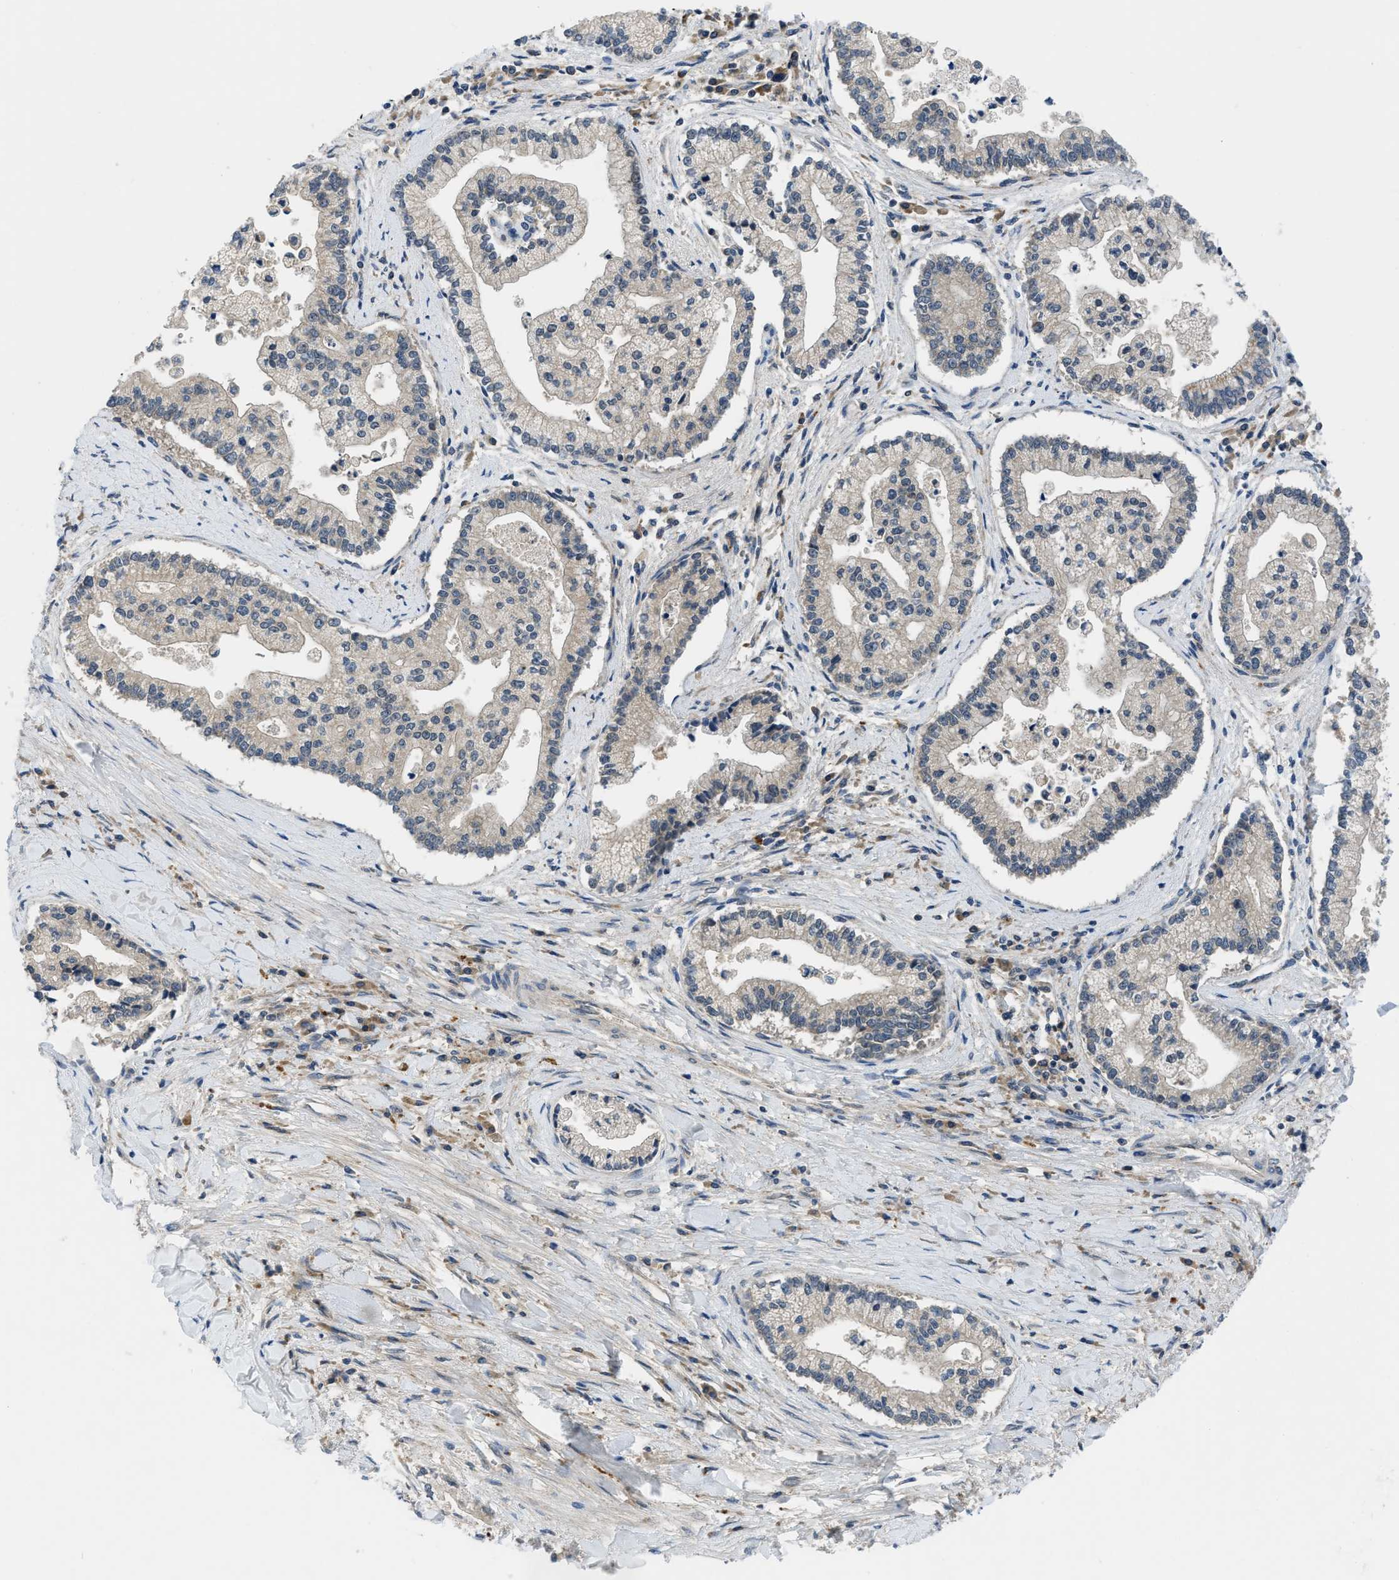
{"staining": {"intensity": "weak", "quantity": "<25%", "location": "cytoplasmic/membranous"}, "tissue": "liver cancer", "cell_type": "Tumor cells", "image_type": "cancer", "snomed": [{"axis": "morphology", "description": "Cholangiocarcinoma"}, {"axis": "topography", "description": "Liver"}], "caption": "High power microscopy histopathology image of an immunohistochemistry (IHC) histopathology image of liver cancer (cholangiocarcinoma), revealing no significant staining in tumor cells.", "gene": "PDE7A", "patient": {"sex": "male", "age": 50}}